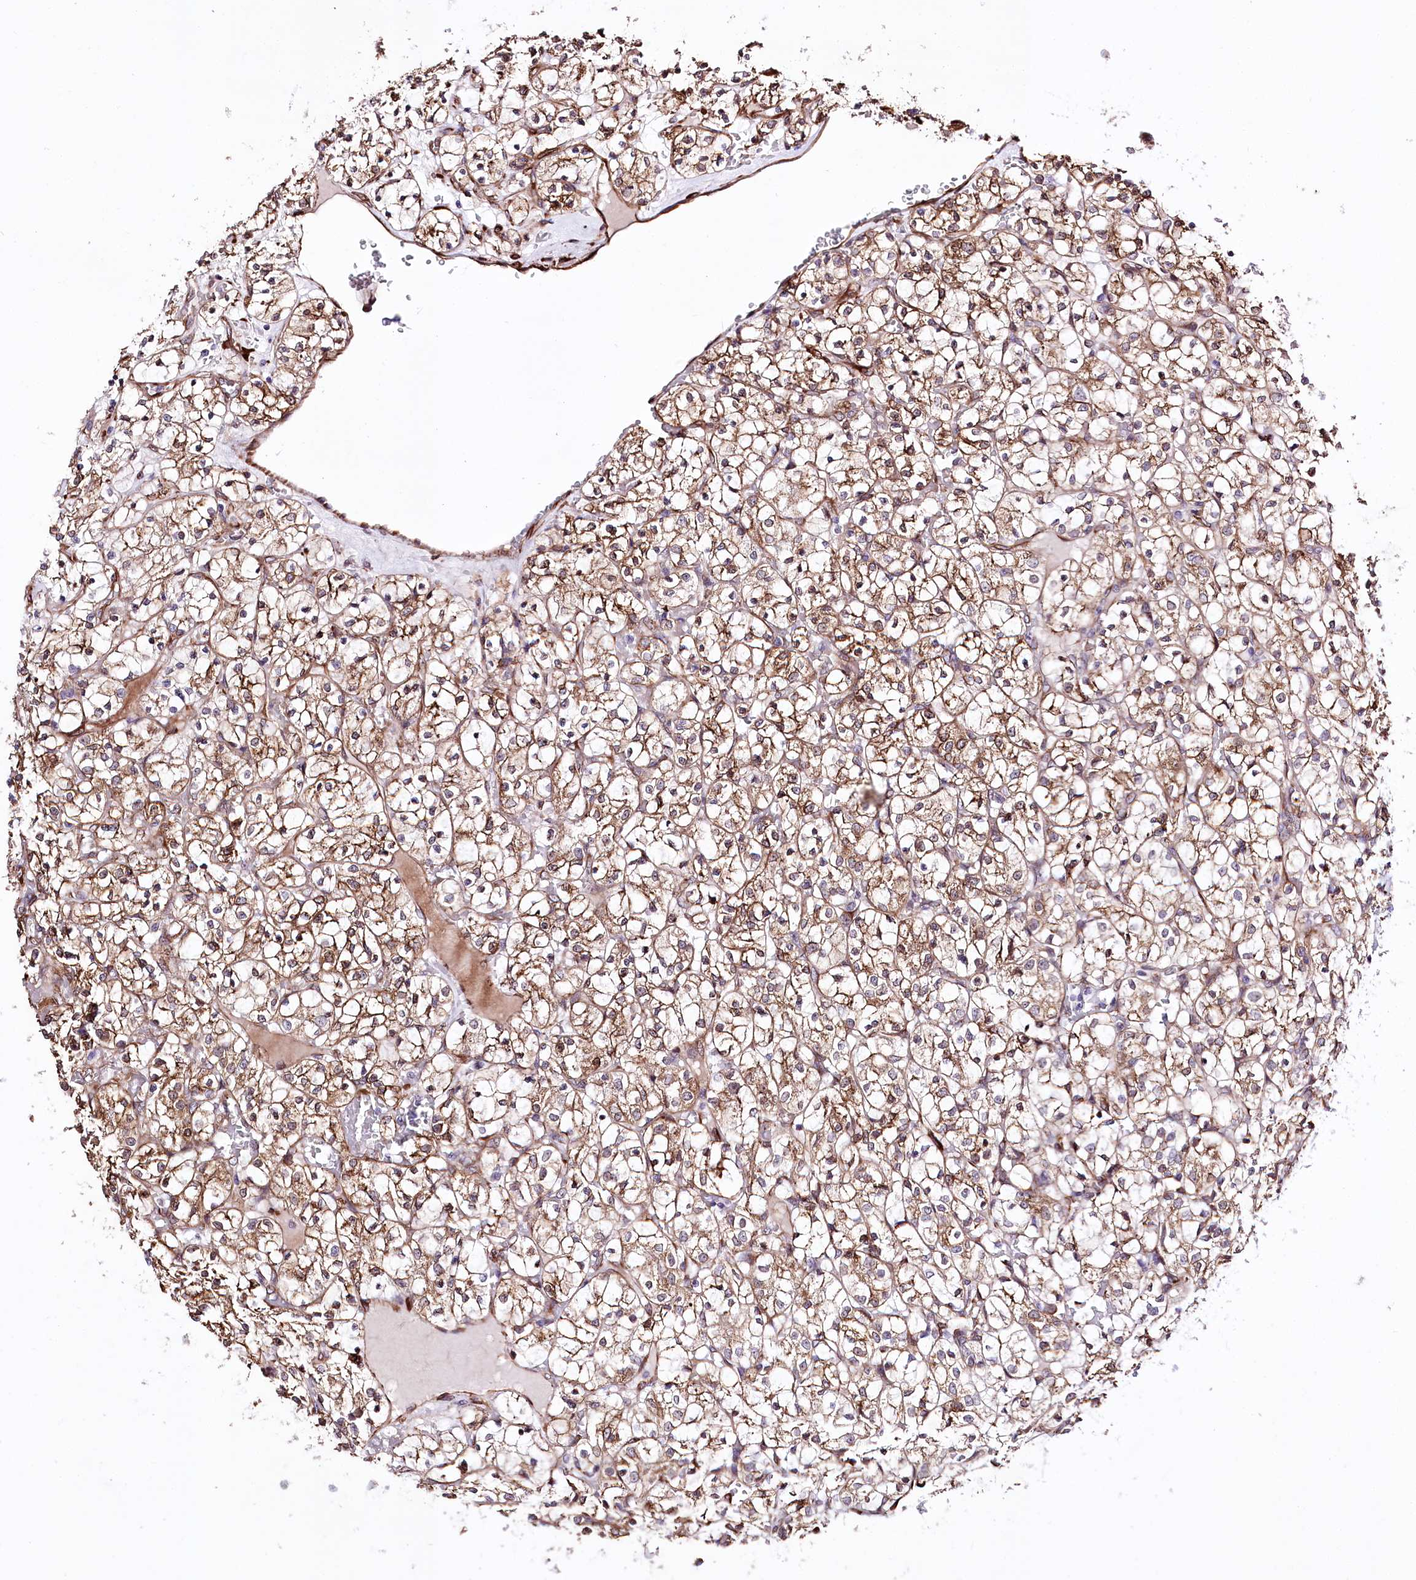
{"staining": {"intensity": "moderate", "quantity": ">75%", "location": "cytoplasmic/membranous"}, "tissue": "renal cancer", "cell_type": "Tumor cells", "image_type": "cancer", "snomed": [{"axis": "morphology", "description": "Adenocarcinoma, NOS"}, {"axis": "topography", "description": "Kidney"}], "caption": "Protein expression analysis of human renal cancer (adenocarcinoma) reveals moderate cytoplasmic/membranous staining in approximately >75% of tumor cells.", "gene": "WWC1", "patient": {"sex": "female", "age": 69}}